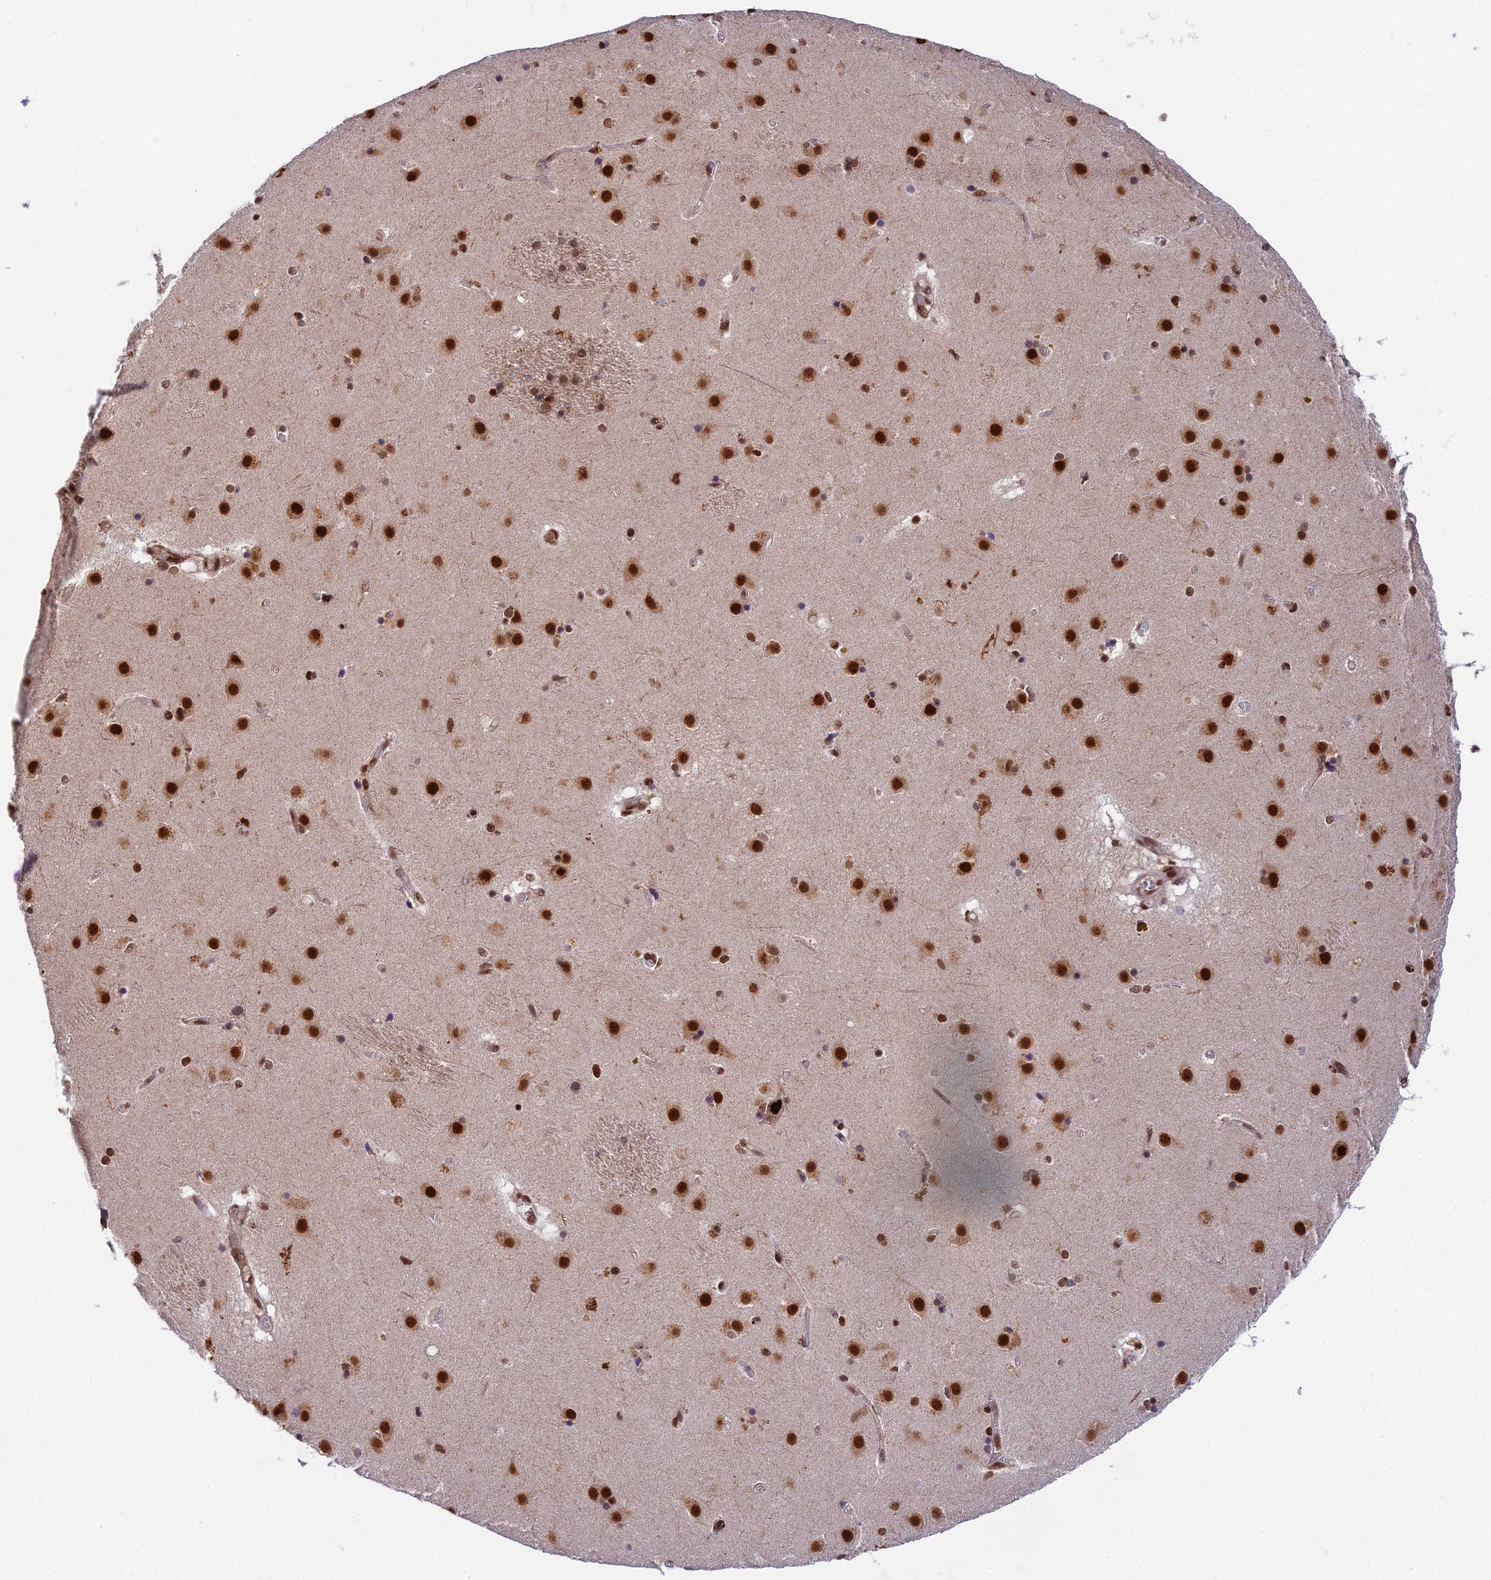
{"staining": {"intensity": "moderate", "quantity": "<25%", "location": "nuclear"}, "tissue": "caudate", "cell_type": "Glial cells", "image_type": "normal", "snomed": [{"axis": "morphology", "description": "Normal tissue, NOS"}, {"axis": "topography", "description": "Lateral ventricle wall"}], "caption": "Immunohistochemistry (IHC) (DAB) staining of unremarkable caudate displays moderate nuclear protein positivity in about <25% of glial cells.", "gene": "RAMACL", "patient": {"sex": "male", "age": 70}}